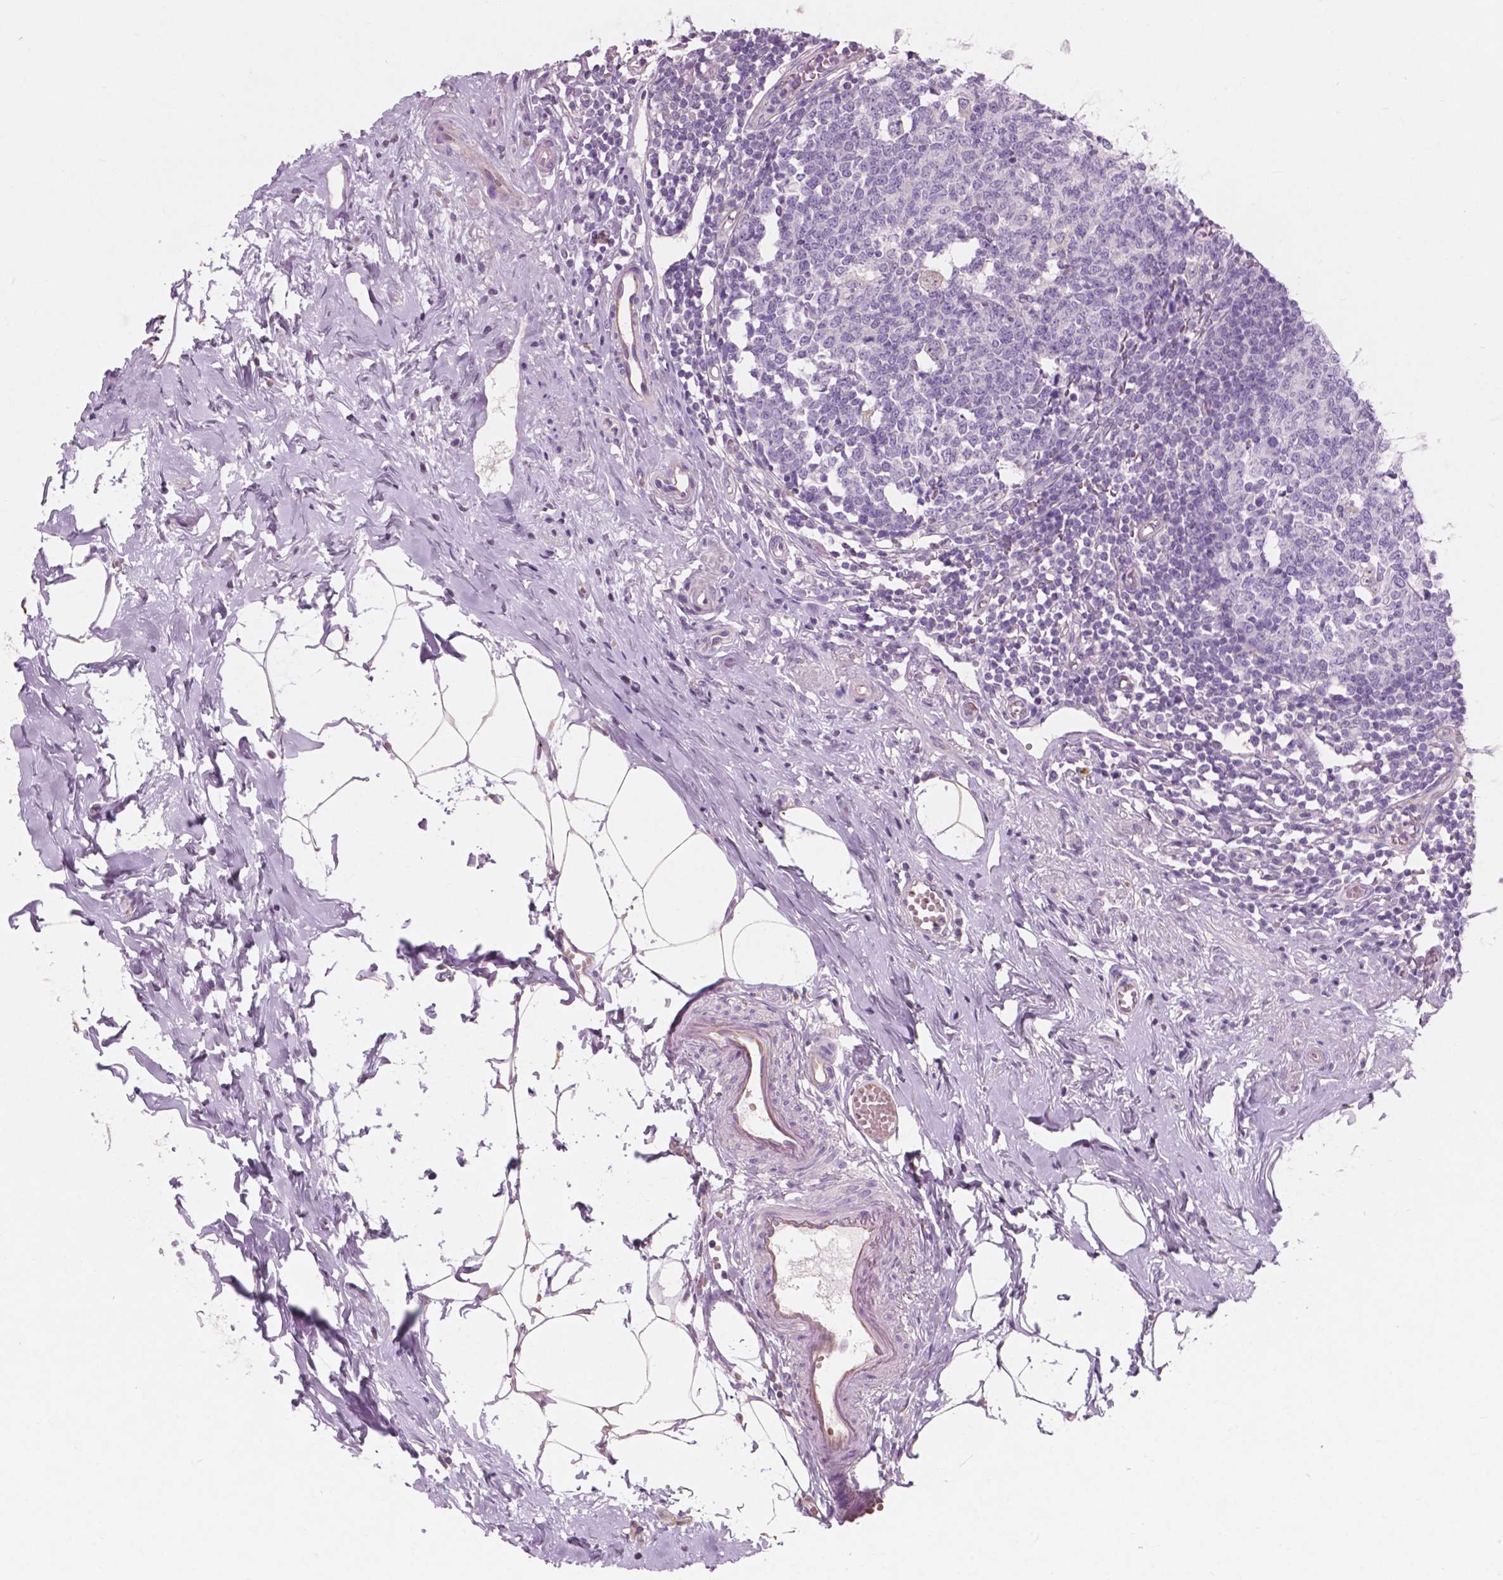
{"staining": {"intensity": "negative", "quantity": "none", "location": "none"}, "tissue": "appendix", "cell_type": "Glandular cells", "image_type": "normal", "snomed": [{"axis": "morphology", "description": "Normal tissue, NOS"}, {"axis": "morphology", "description": "Carcinoma, endometroid"}, {"axis": "topography", "description": "Appendix"}, {"axis": "topography", "description": "Colon"}], "caption": "Immunohistochemical staining of unremarkable human appendix displays no significant positivity in glandular cells.", "gene": "AWAT1", "patient": {"sex": "female", "age": 60}}